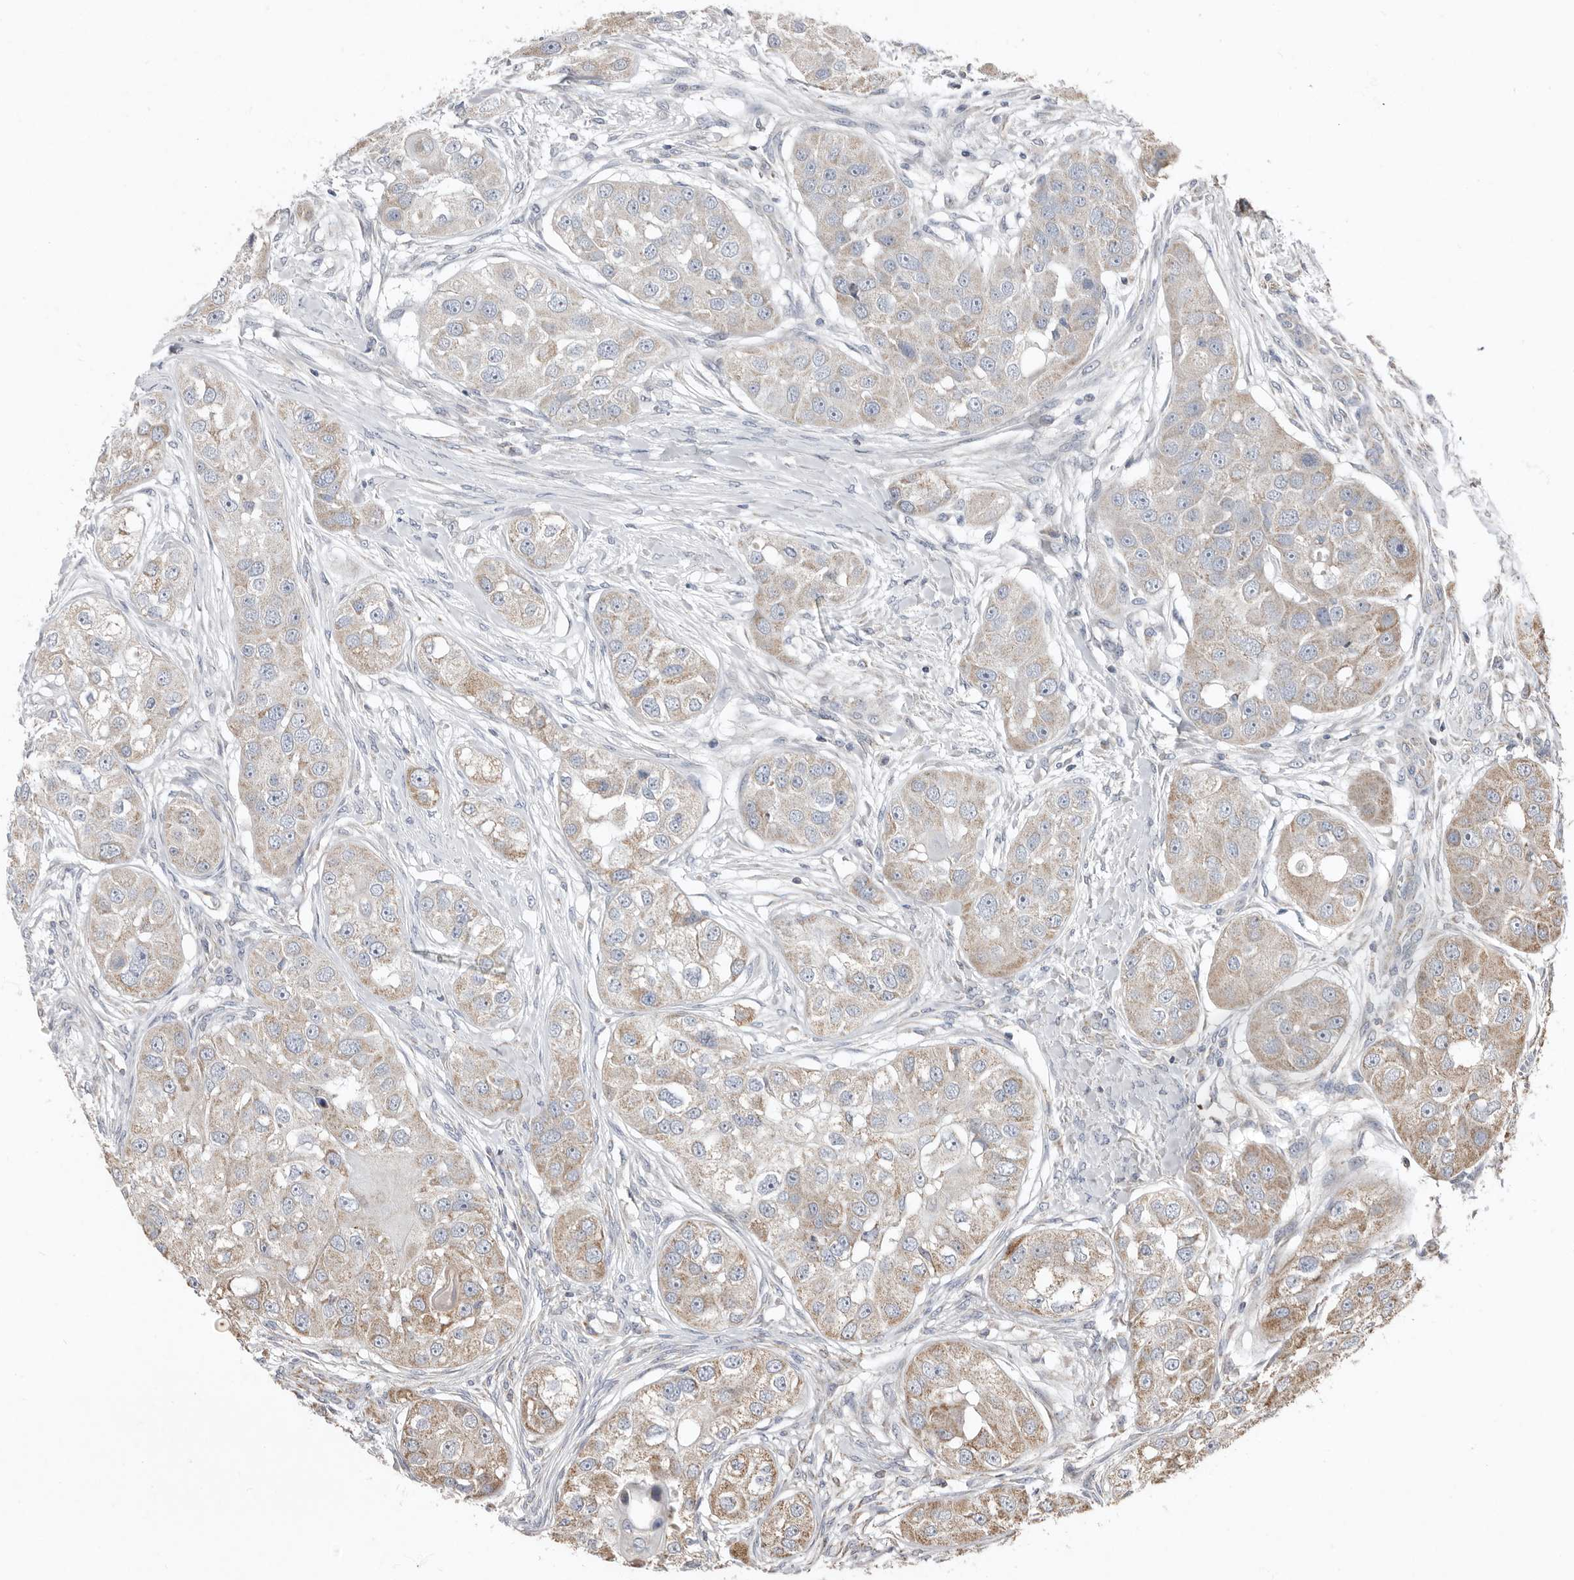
{"staining": {"intensity": "weak", "quantity": "25%-75%", "location": "cytoplasmic/membranous"}, "tissue": "head and neck cancer", "cell_type": "Tumor cells", "image_type": "cancer", "snomed": [{"axis": "morphology", "description": "Normal tissue, NOS"}, {"axis": "morphology", "description": "Squamous cell carcinoma, NOS"}, {"axis": "topography", "description": "Skeletal muscle"}, {"axis": "topography", "description": "Head-Neck"}], "caption": "Head and neck cancer was stained to show a protein in brown. There is low levels of weak cytoplasmic/membranous positivity in approximately 25%-75% of tumor cells.", "gene": "KIF26B", "patient": {"sex": "male", "age": 51}}